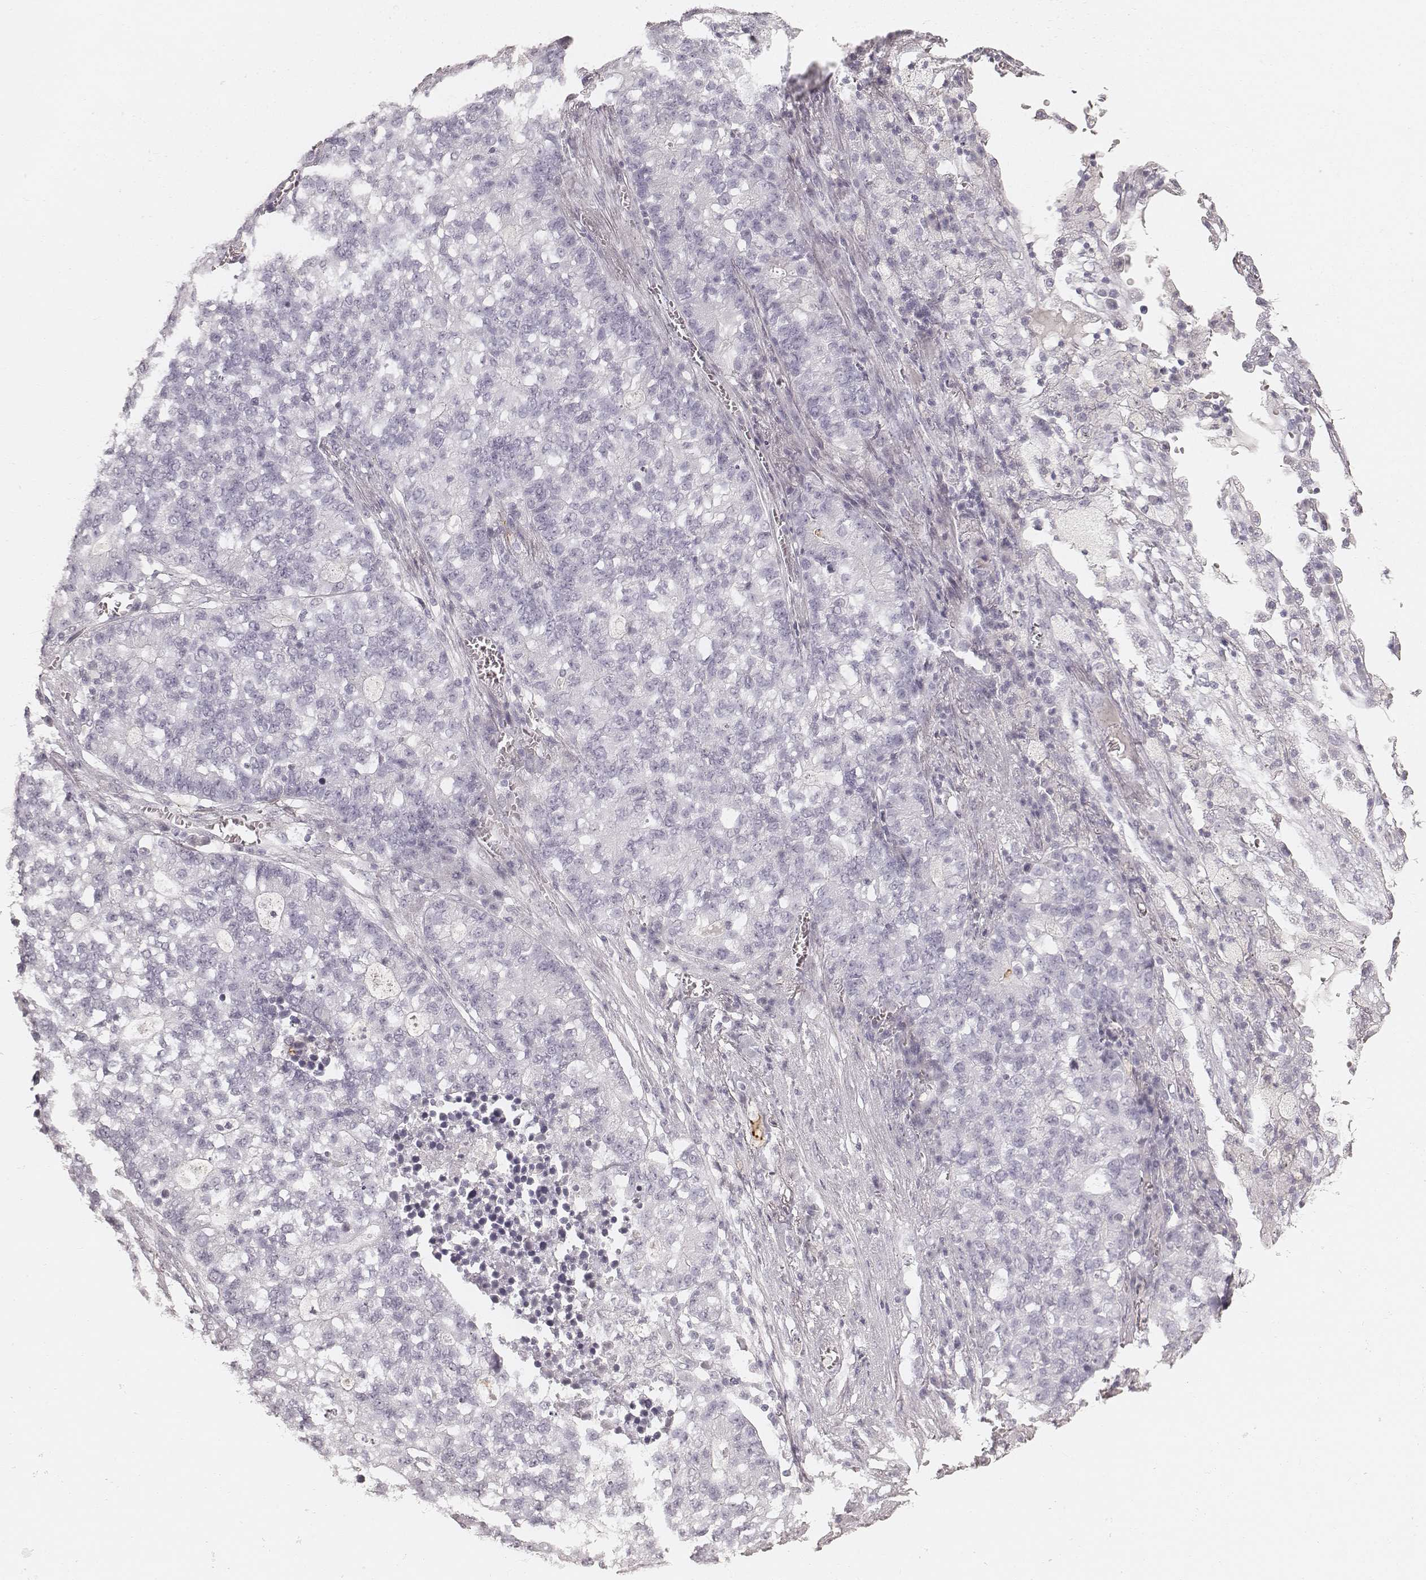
{"staining": {"intensity": "negative", "quantity": "none", "location": "none"}, "tissue": "lung cancer", "cell_type": "Tumor cells", "image_type": "cancer", "snomed": [{"axis": "morphology", "description": "Adenocarcinoma, NOS"}, {"axis": "topography", "description": "Lung"}], "caption": "High power microscopy image of an IHC photomicrograph of lung cancer, revealing no significant staining in tumor cells. (DAB immunohistochemistry with hematoxylin counter stain).", "gene": "KRT26", "patient": {"sex": "male", "age": 57}}